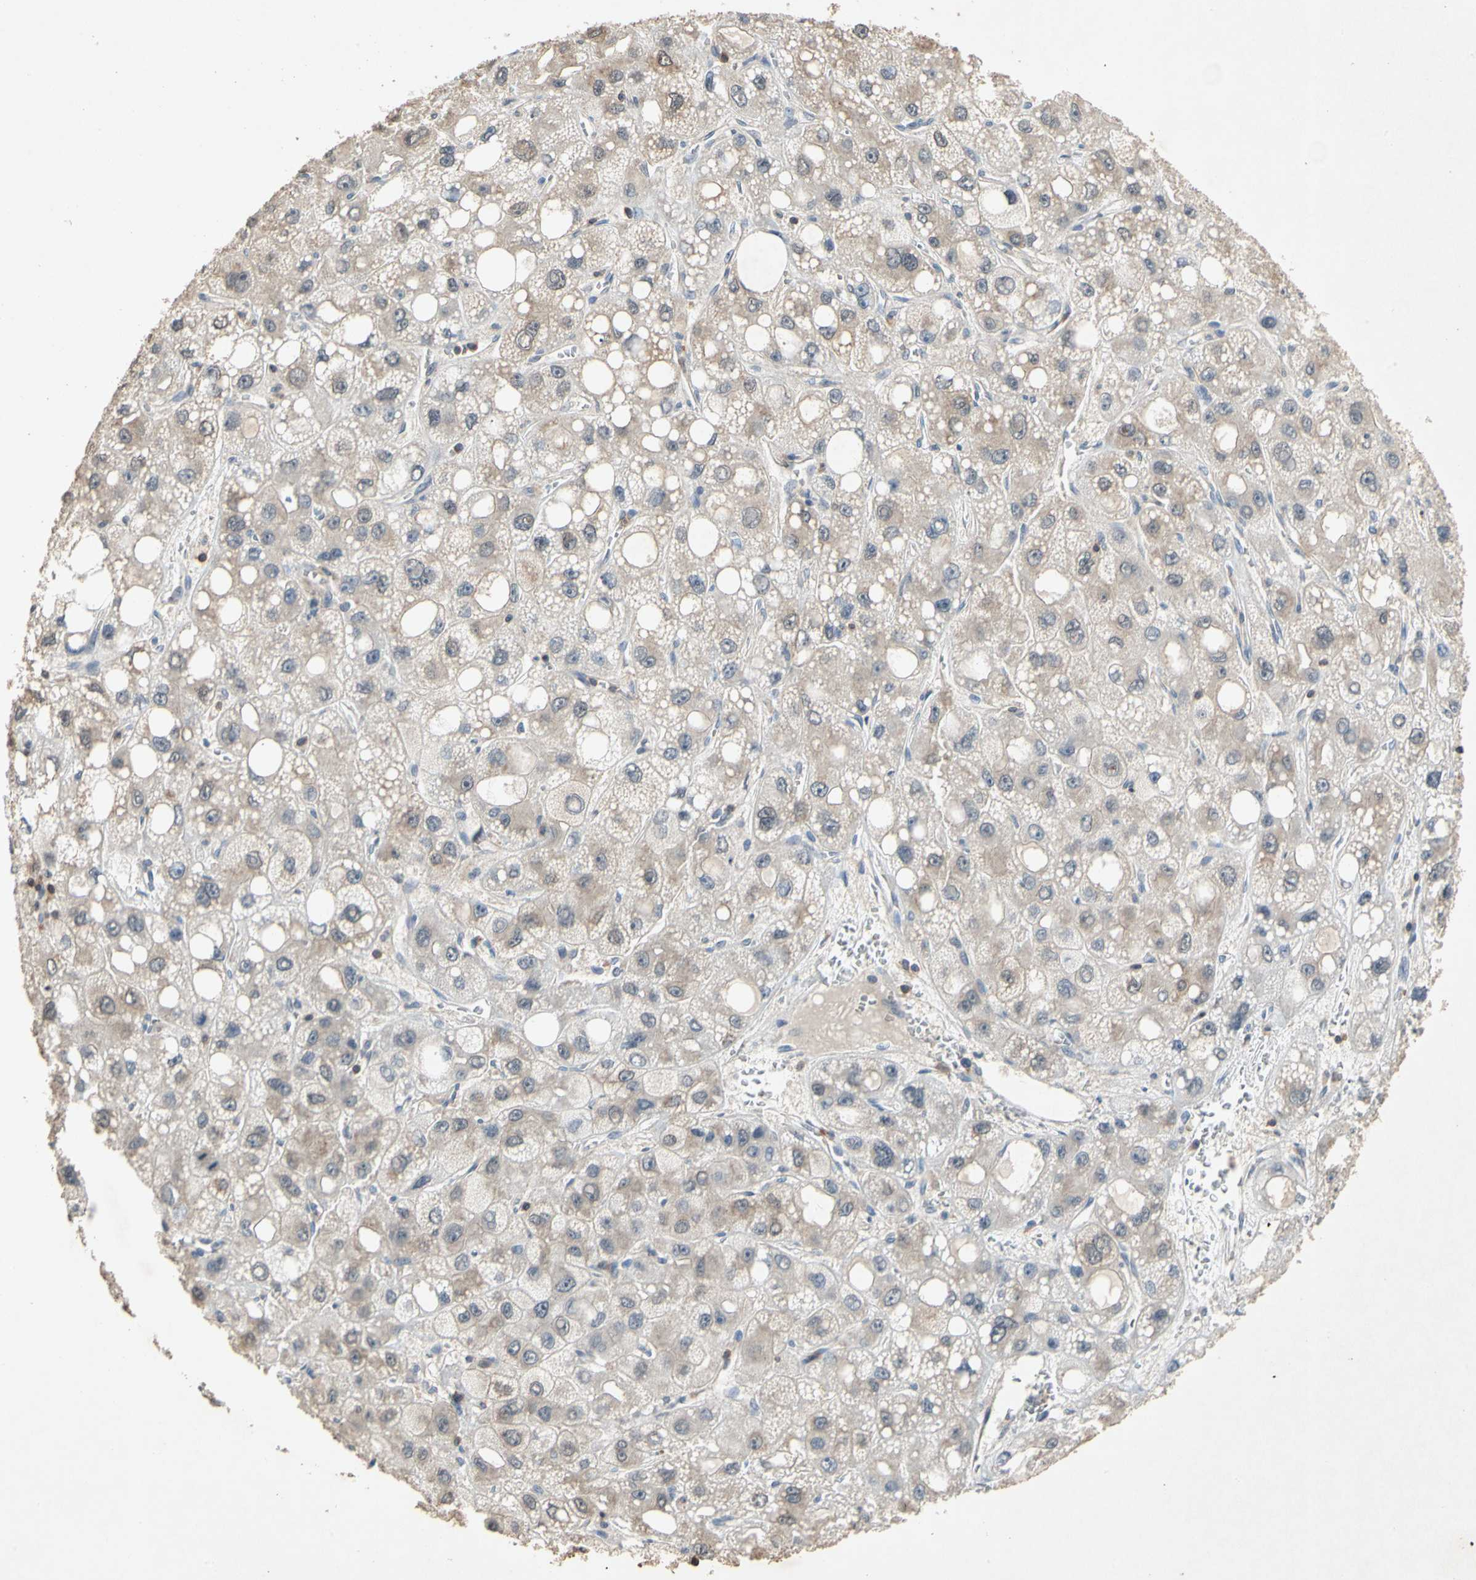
{"staining": {"intensity": "weak", "quantity": "<25%", "location": "cytoplasmic/membranous"}, "tissue": "liver cancer", "cell_type": "Tumor cells", "image_type": "cancer", "snomed": [{"axis": "morphology", "description": "Carcinoma, Hepatocellular, NOS"}, {"axis": "topography", "description": "Liver"}], "caption": "This histopathology image is of liver cancer stained with immunohistochemistry (IHC) to label a protein in brown with the nuclei are counter-stained blue. There is no staining in tumor cells.", "gene": "MAP3K10", "patient": {"sex": "male", "age": 55}}